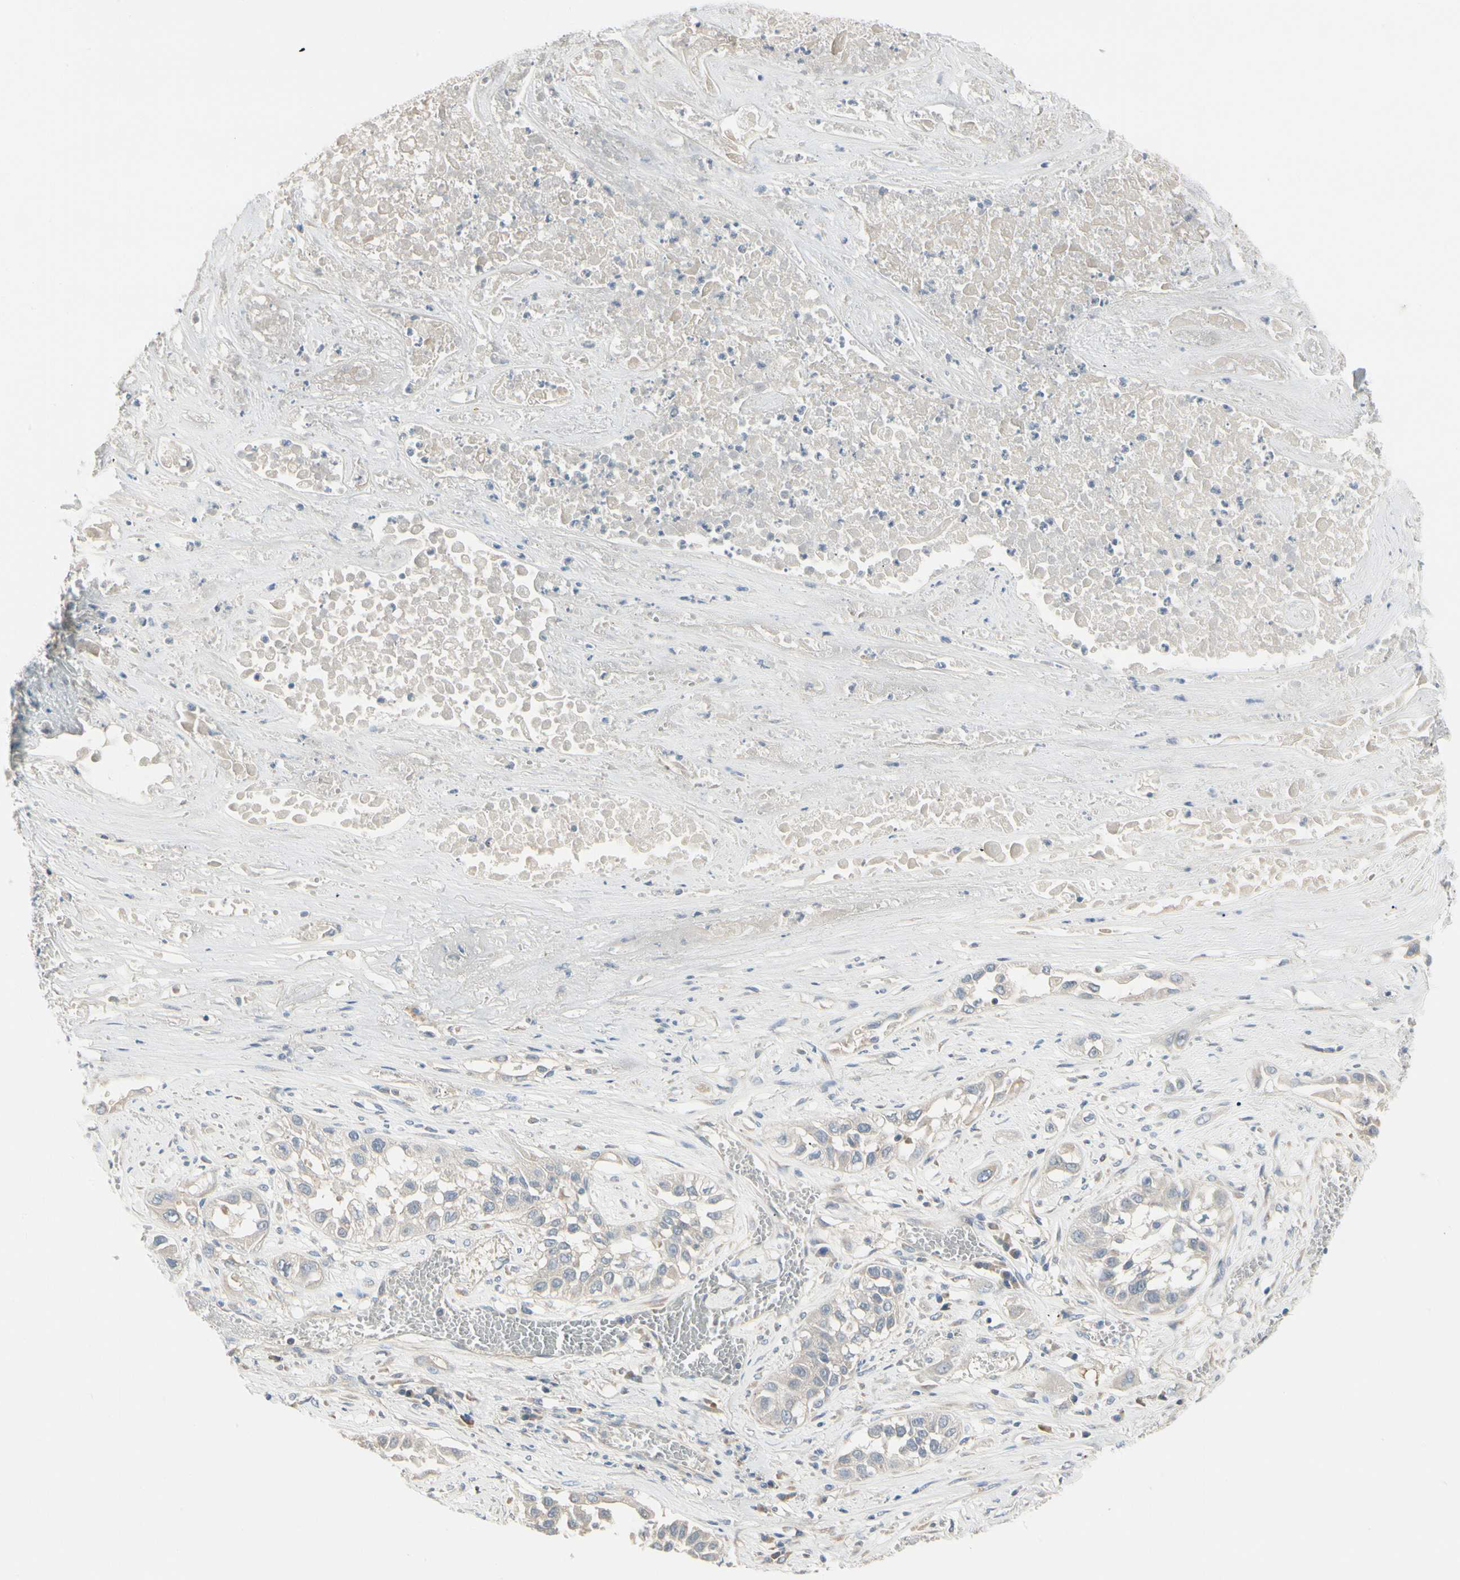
{"staining": {"intensity": "weak", "quantity": "<25%", "location": "cytoplasmic/membranous"}, "tissue": "lung cancer", "cell_type": "Tumor cells", "image_type": "cancer", "snomed": [{"axis": "morphology", "description": "Squamous cell carcinoma, NOS"}, {"axis": "topography", "description": "Lung"}], "caption": "Immunohistochemistry (IHC) histopathology image of neoplastic tissue: human lung squamous cell carcinoma stained with DAB (3,3'-diaminobenzidine) reveals no significant protein staining in tumor cells. (Immunohistochemistry (IHC), brightfield microscopy, high magnification).", "gene": "SPINK4", "patient": {"sex": "male", "age": 71}}